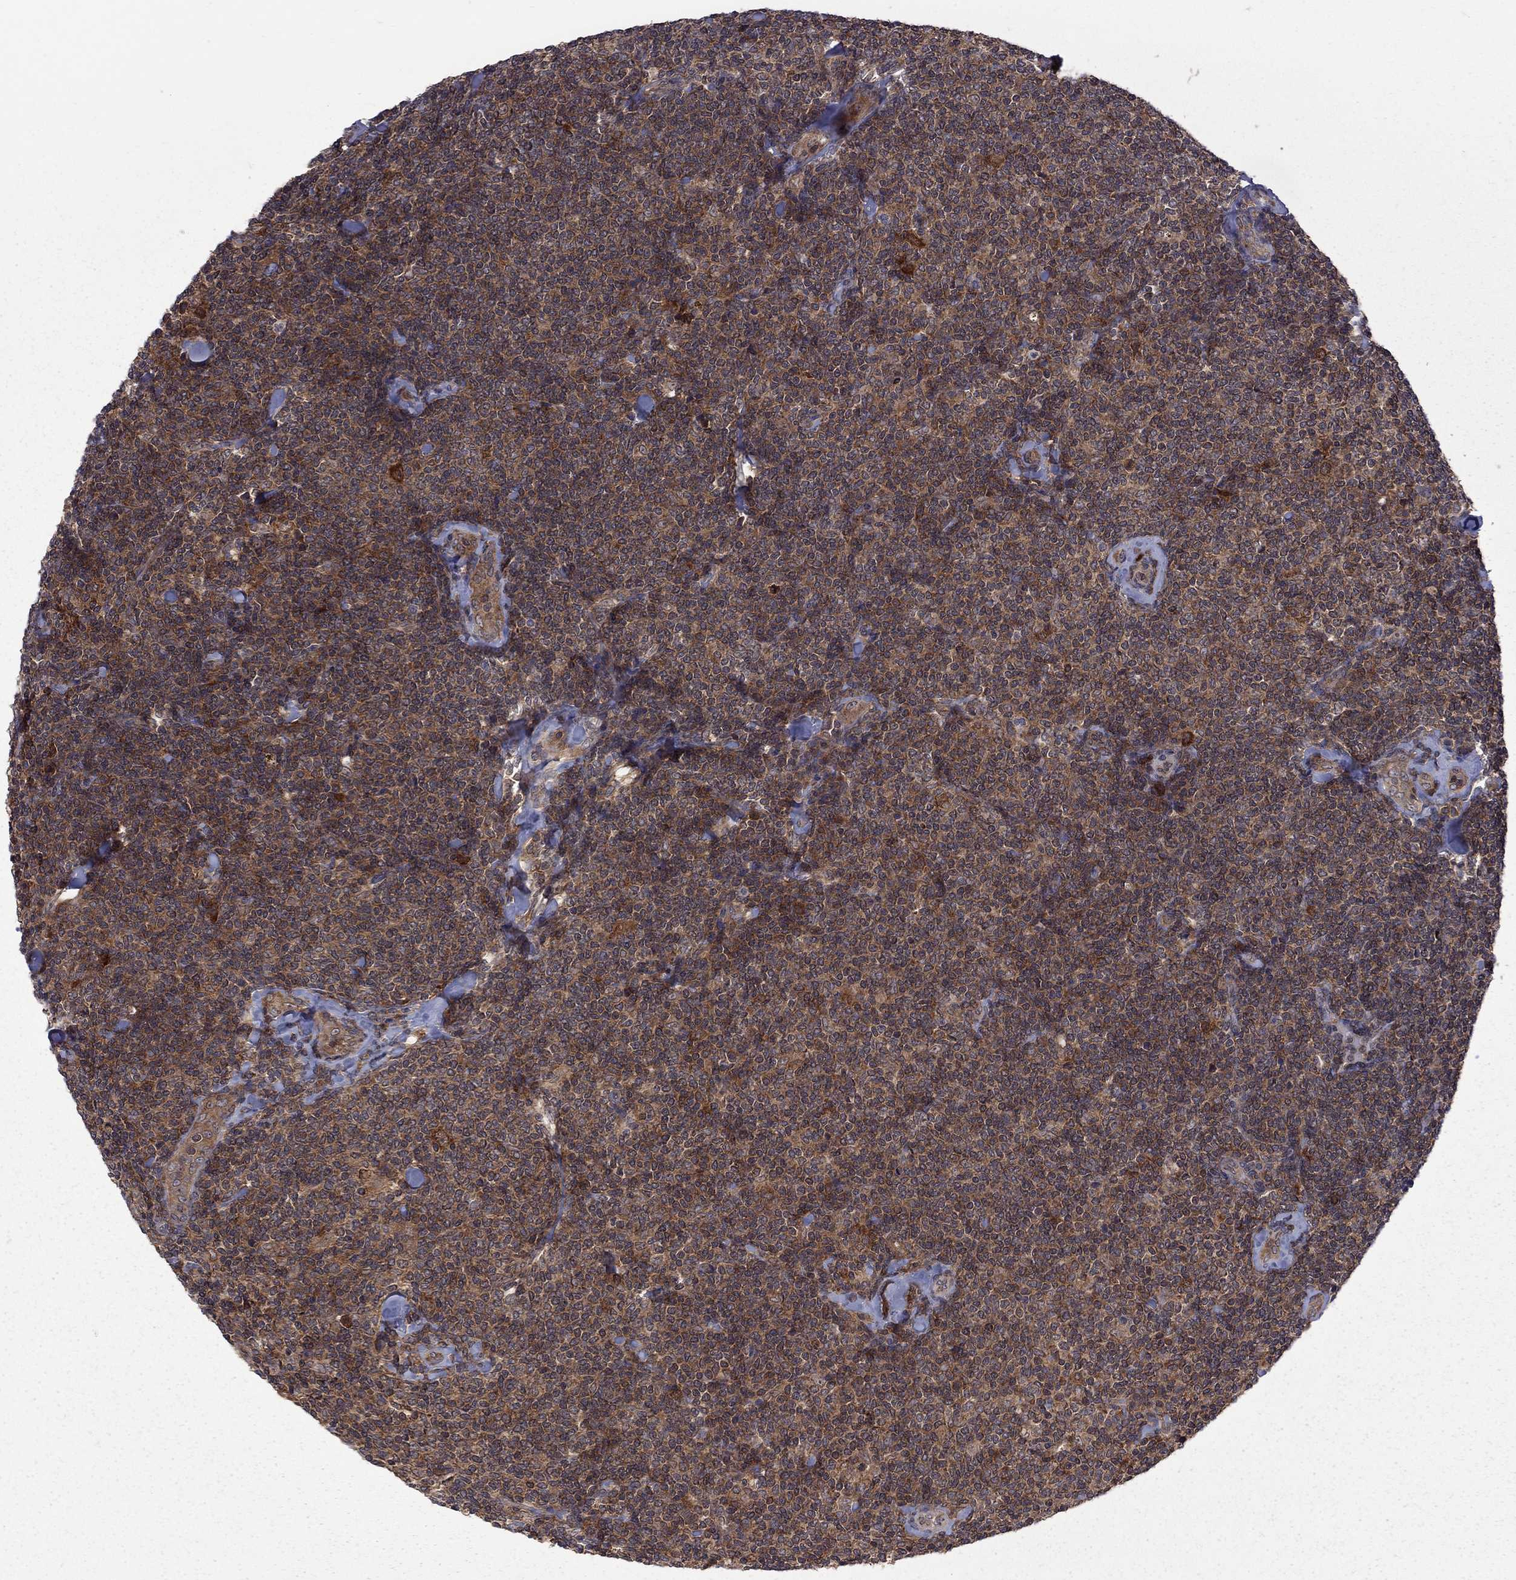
{"staining": {"intensity": "strong", "quantity": ">75%", "location": "cytoplasmic/membranous"}, "tissue": "lymphoma", "cell_type": "Tumor cells", "image_type": "cancer", "snomed": [{"axis": "morphology", "description": "Malignant lymphoma, non-Hodgkin's type, Low grade"}, {"axis": "topography", "description": "Lymph node"}], "caption": "An image showing strong cytoplasmic/membranous expression in approximately >75% of tumor cells in lymphoma, as visualized by brown immunohistochemical staining.", "gene": "NAA50", "patient": {"sex": "female", "age": 56}}